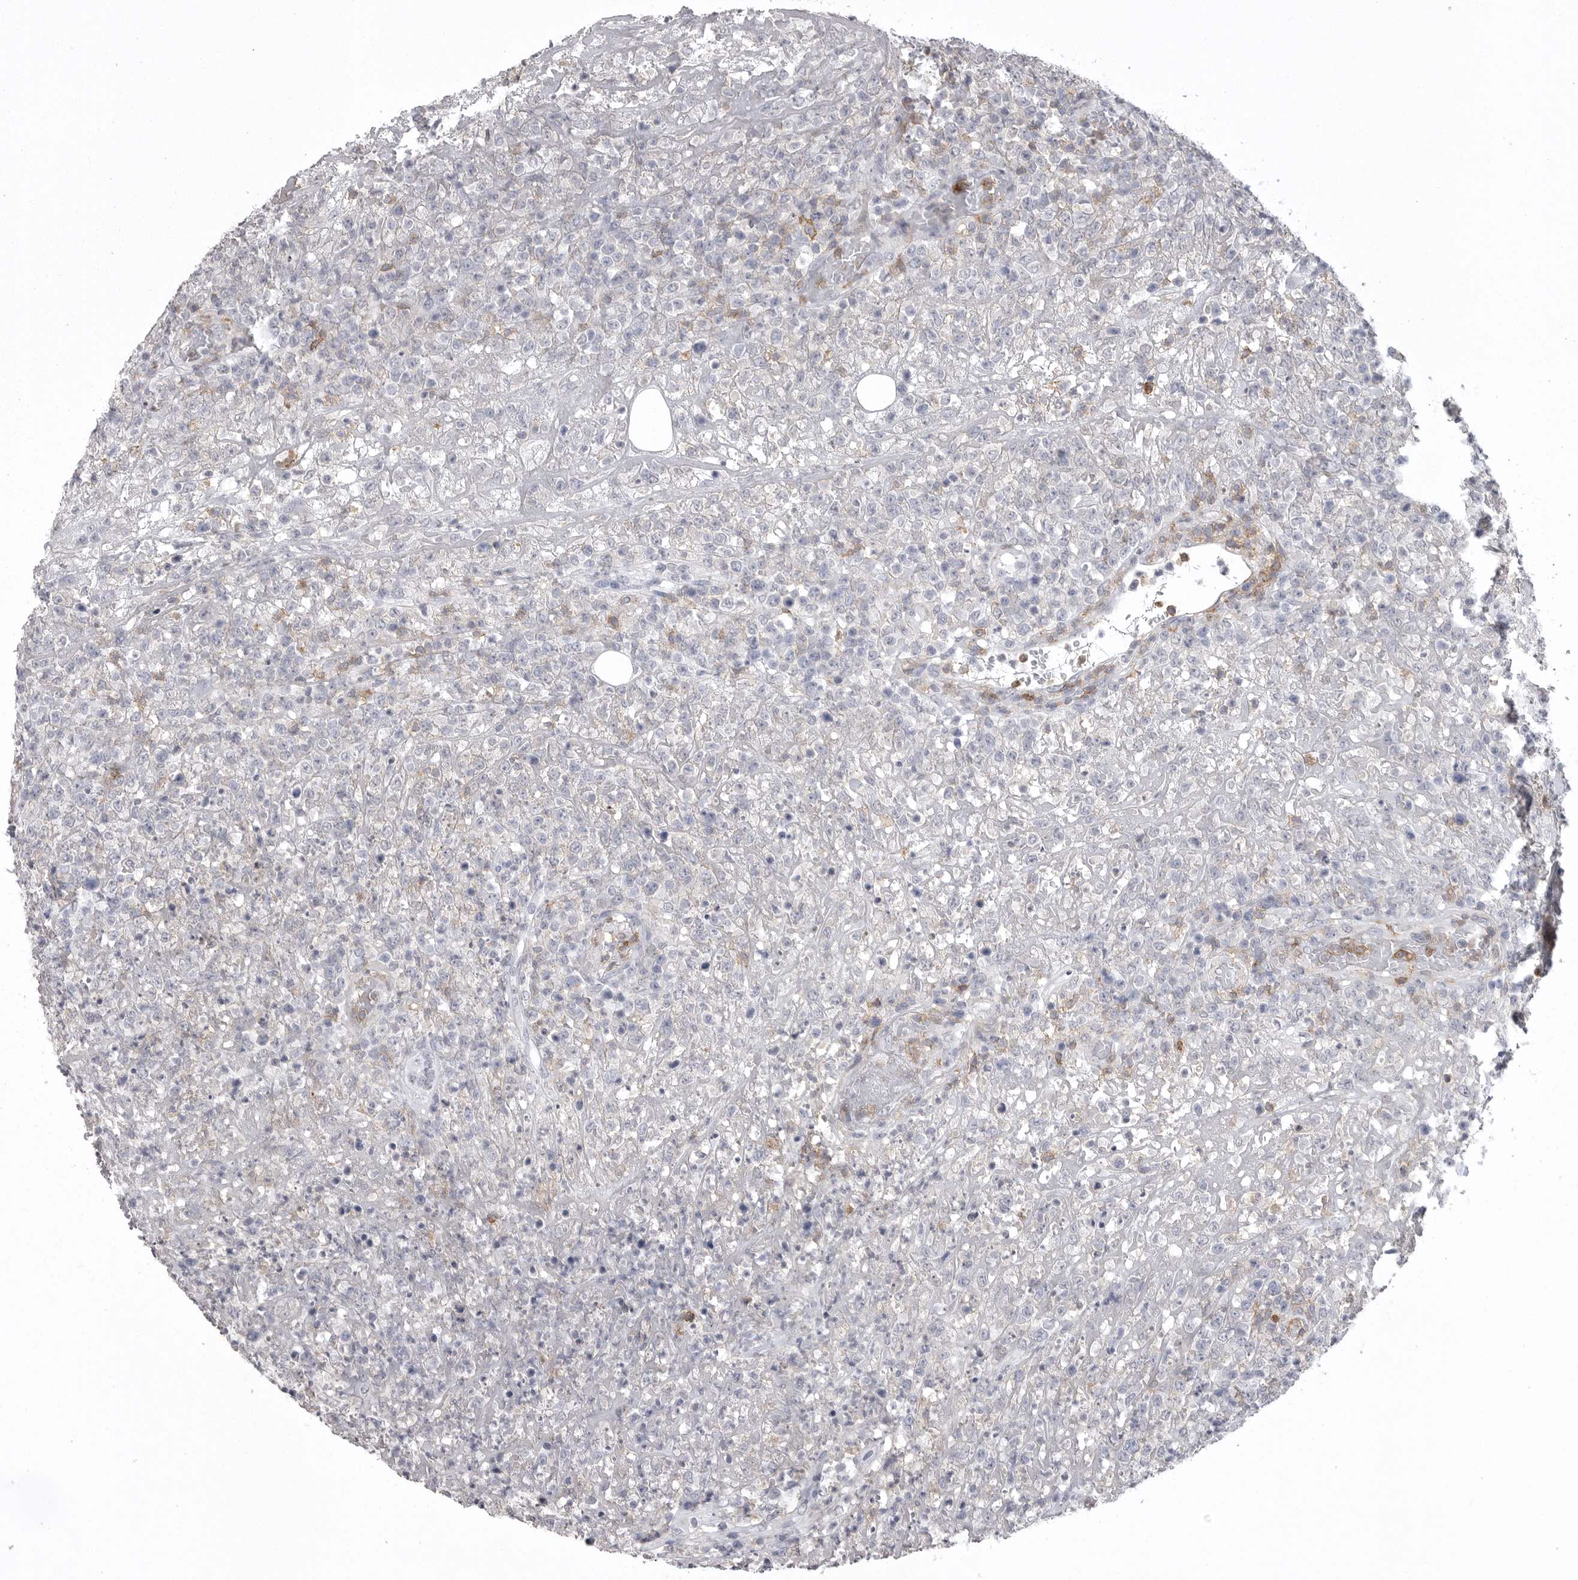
{"staining": {"intensity": "negative", "quantity": "none", "location": "none"}, "tissue": "lymphoma", "cell_type": "Tumor cells", "image_type": "cancer", "snomed": [{"axis": "morphology", "description": "Malignant lymphoma, non-Hodgkin's type, High grade"}, {"axis": "topography", "description": "Colon"}], "caption": "Tumor cells are negative for protein expression in human high-grade malignant lymphoma, non-Hodgkin's type.", "gene": "ITGAL", "patient": {"sex": "female", "age": 53}}